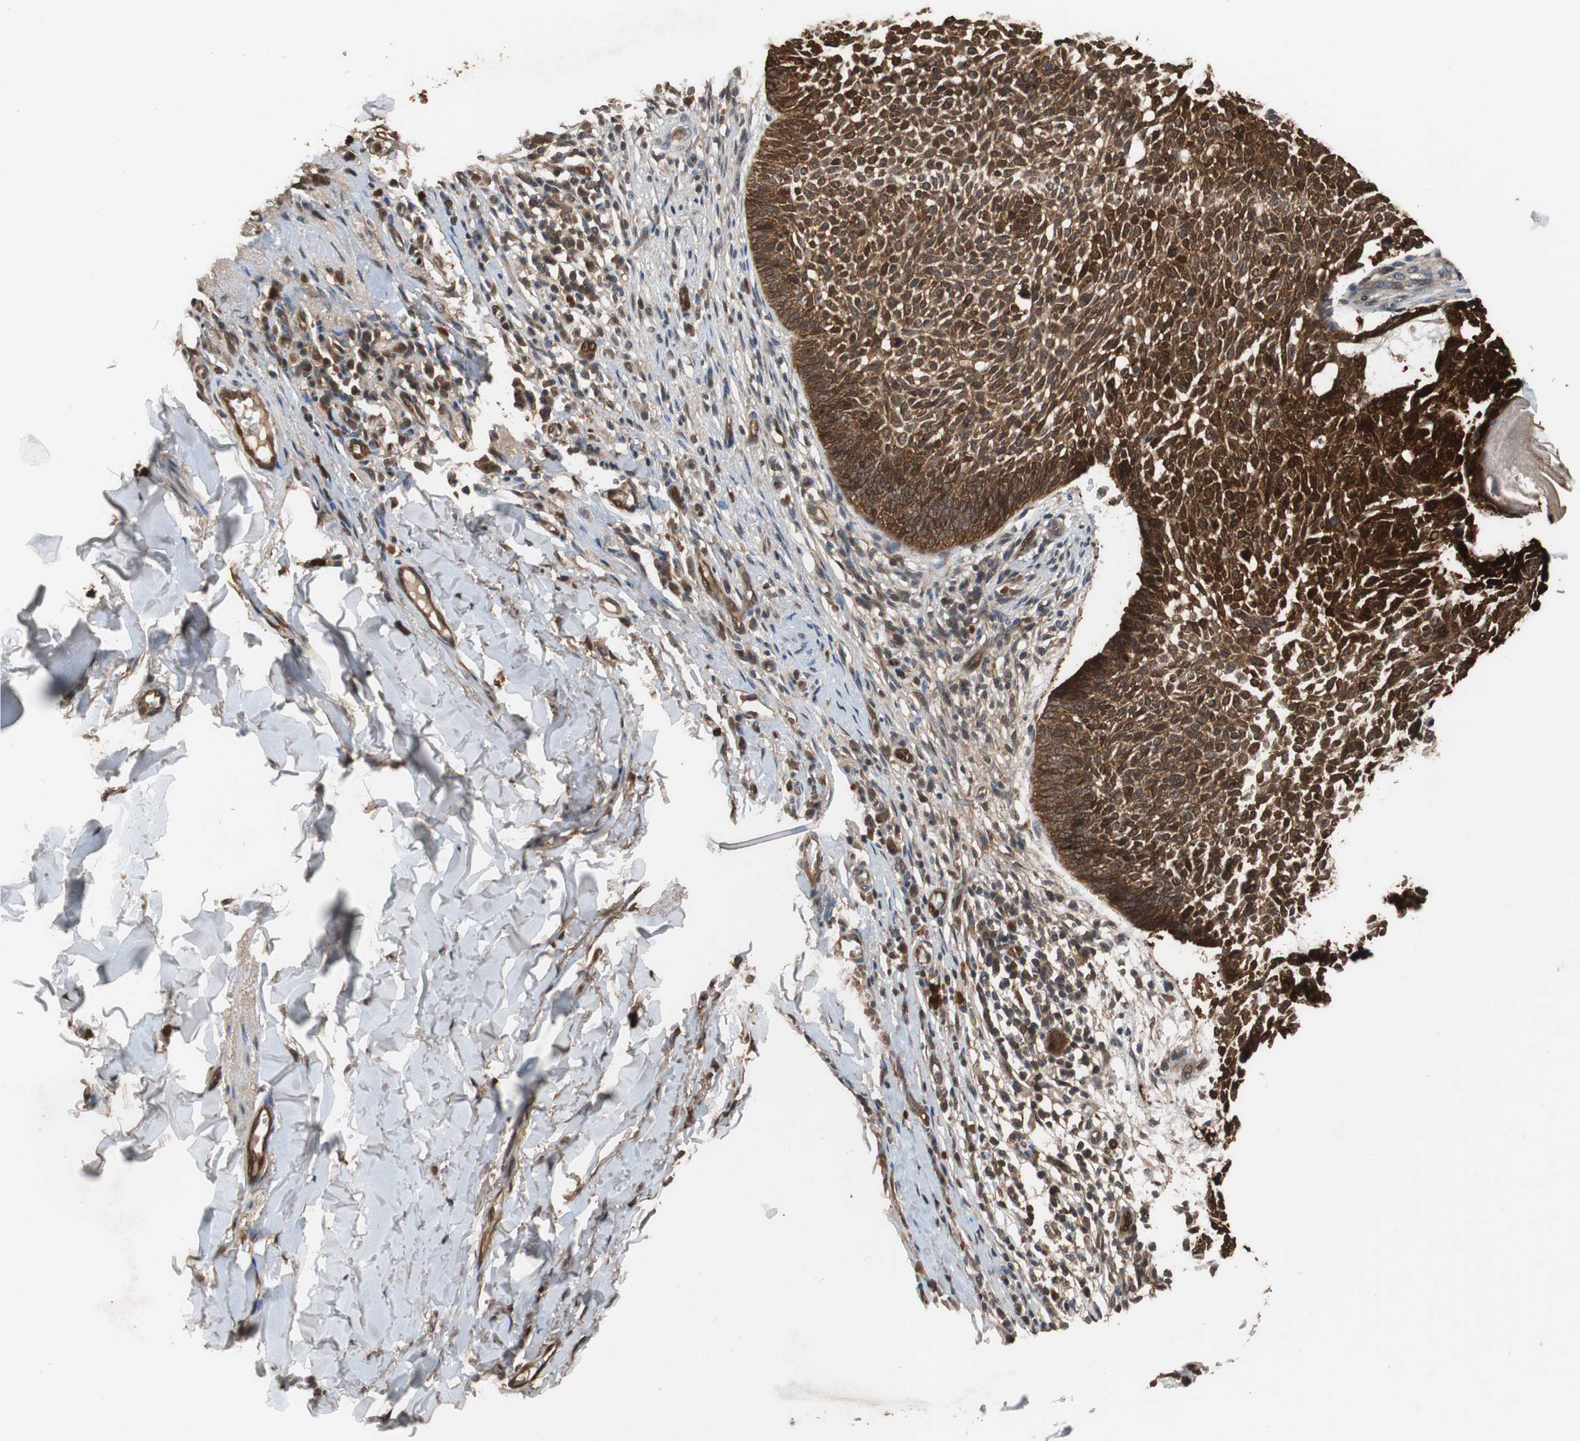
{"staining": {"intensity": "strong", "quantity": ">75%", "location": "cytoplasmic/membranous,nuclear"}, "tissue": "skin cancer", "cell_type": "Tumor cells", "image_type": "cancer", "snomed": [{"axis": "morphology", "description": "Normal tissue, NOS"}, {"axis": "morphology", "description": "Basal cell carcinoma"}, {"axis": "topography", "description": "Skin"}], "caption": "Approximately >75% of tumor cells in human skin cancer (basal cell carcinoma) exhibit strong cytoplasmic/membranous and nuclear protein expression as visualized by brown immunohistochemical staining.", "gene": "NDRG1", "patient": {"sex": "male", "age": 87}}